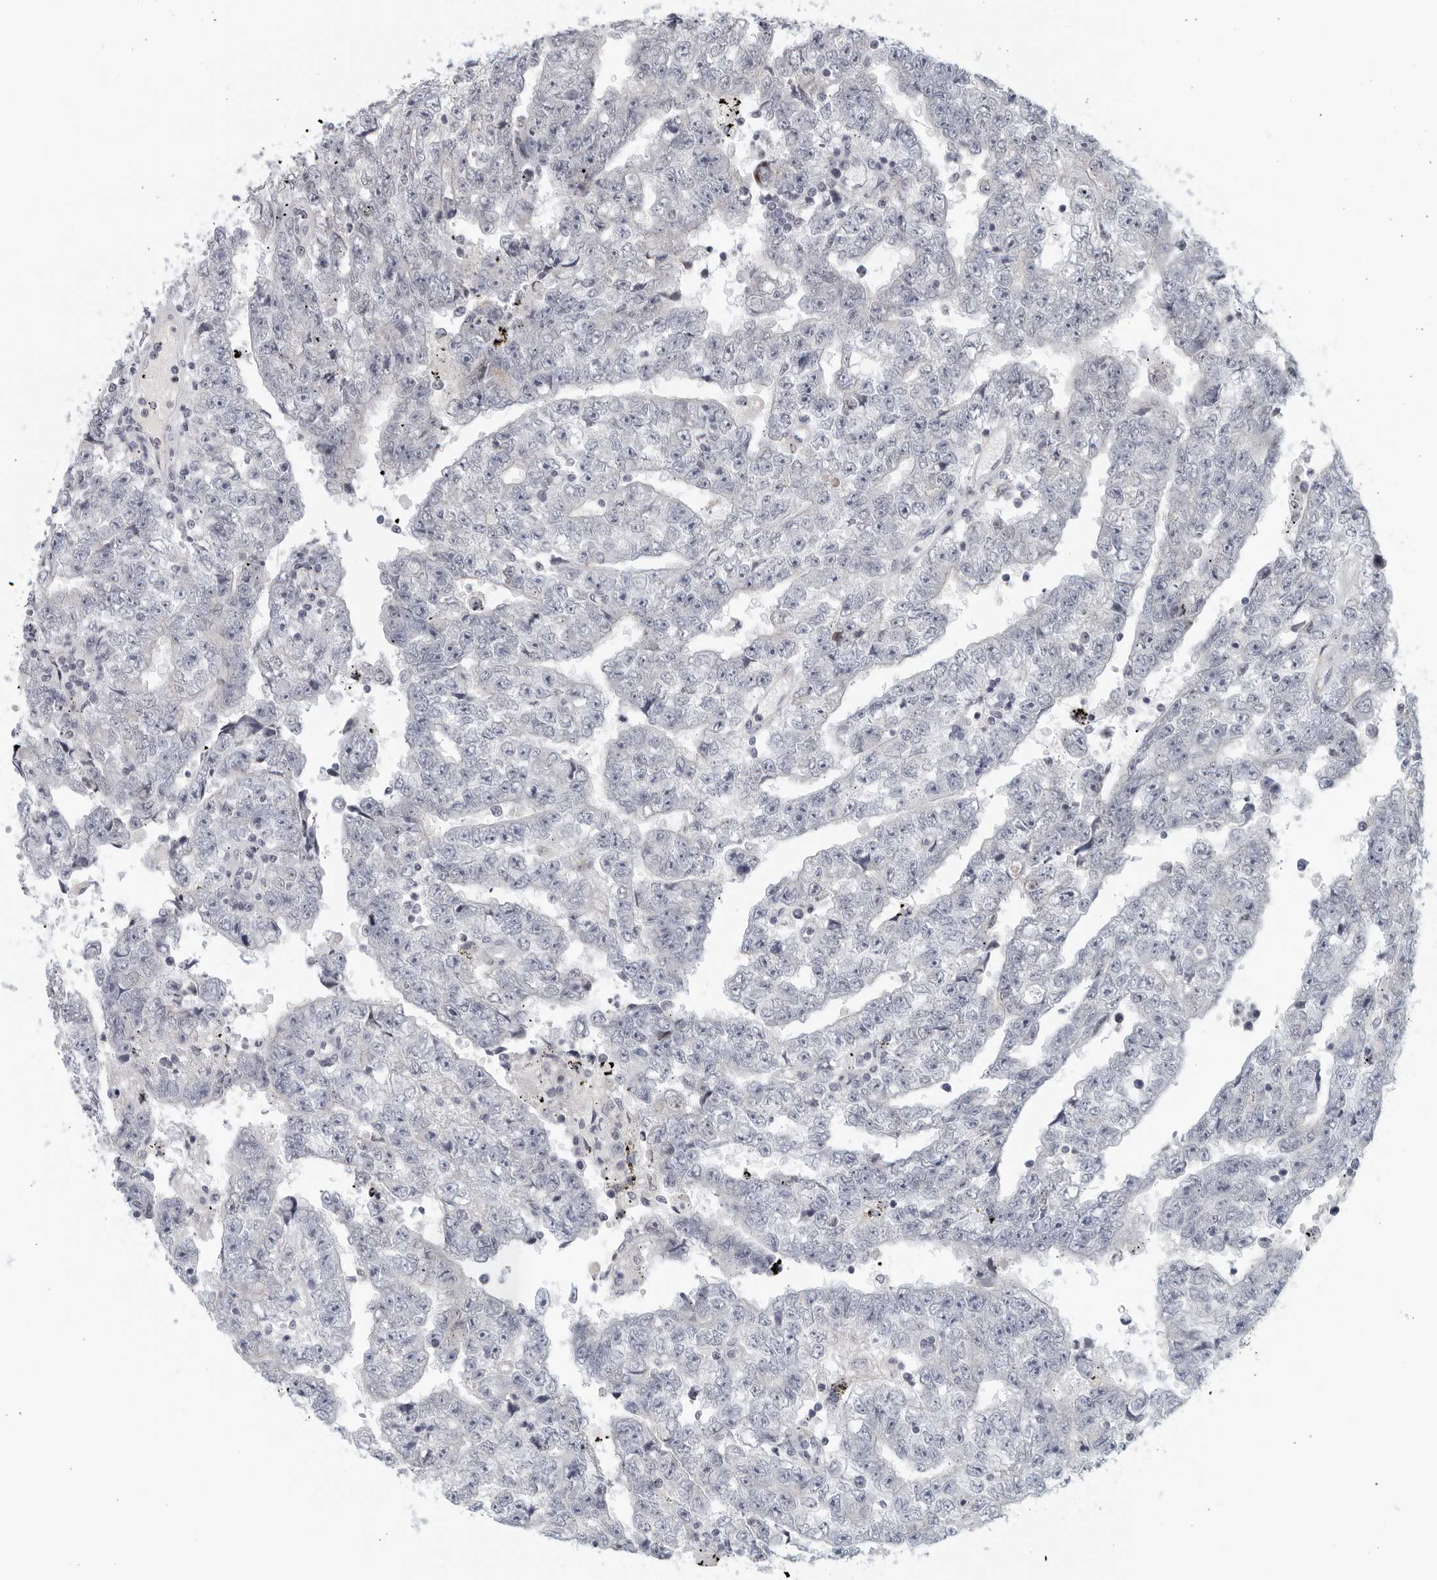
{"staining": {"intensity": "negative", "quantity": "none", "location": "none"}, "tissue": "testis cancer", "cell_type": "Tumor cells", "image_type": "cancer", "snomed": [{"axis": "morphology", "description": "Carcinoma, Embryonal, NOS"}, {"axis": "topography", "description": "Testis"}], "caption": "Image shows no significant protein staining in tumor cells of testis cancer (embryonal carcinoma). (DAB immunohistochemistry with hematoxylin counter stain).", "gene": "MATN1", "patient": {"sex": "male", "age": 25}}